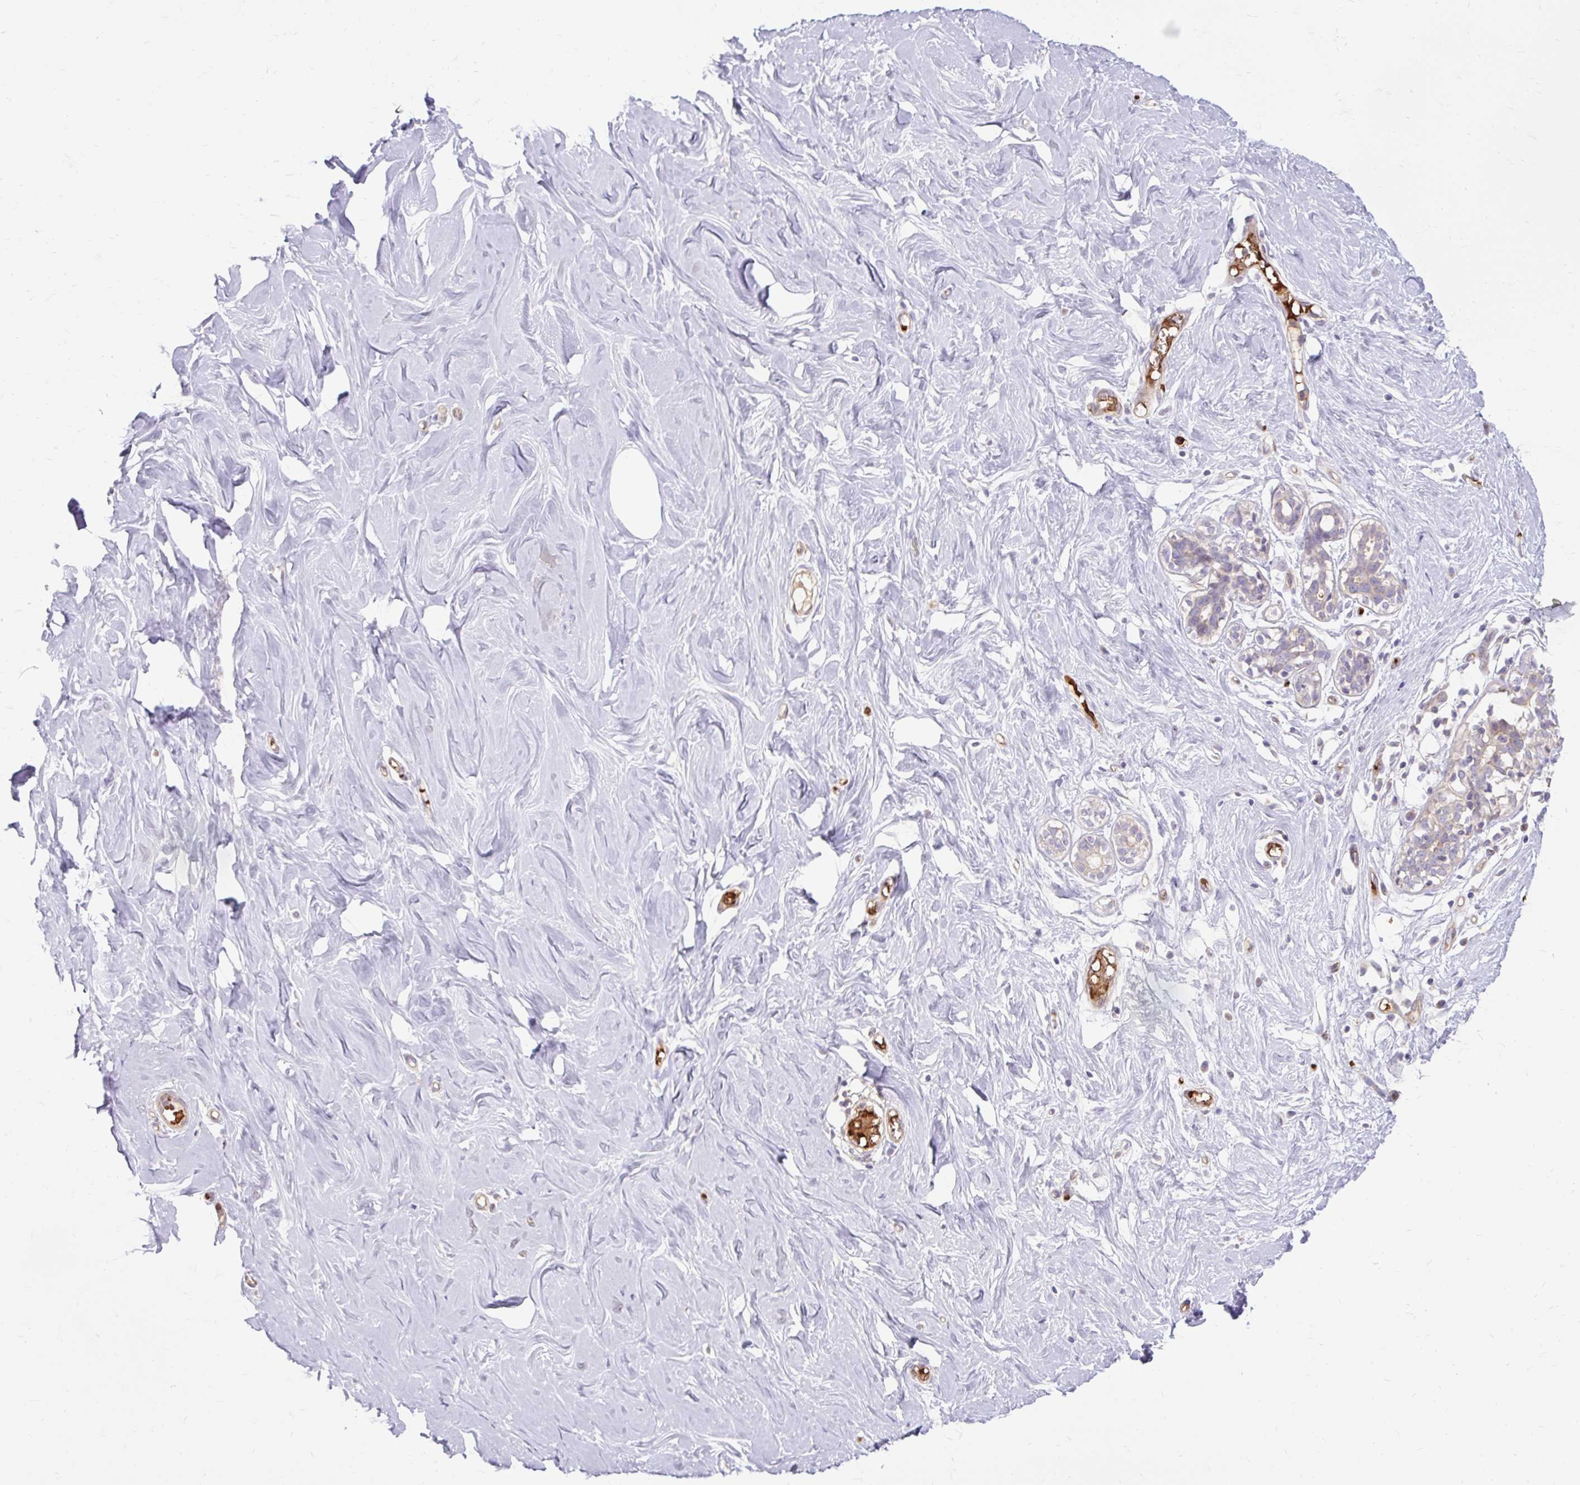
{"staining": {"intensity": "negative", "quantity": "none", "location": "none"}, "tissue": "breast", "cell_type": "Adipocytes", "image_type": "normal", "snomed": [{"axis": "morphology", "description": "Normal tissue, NOS"}, {"axis": "topography", "description": "Breast"}], "caption": "This is an immunohistochemistry (IHC) histopathology image of unremarkable breast. There is no expression in adipocytes.", "gene": "USHBP1", "patient": {"sex": "female", "age": 27}}